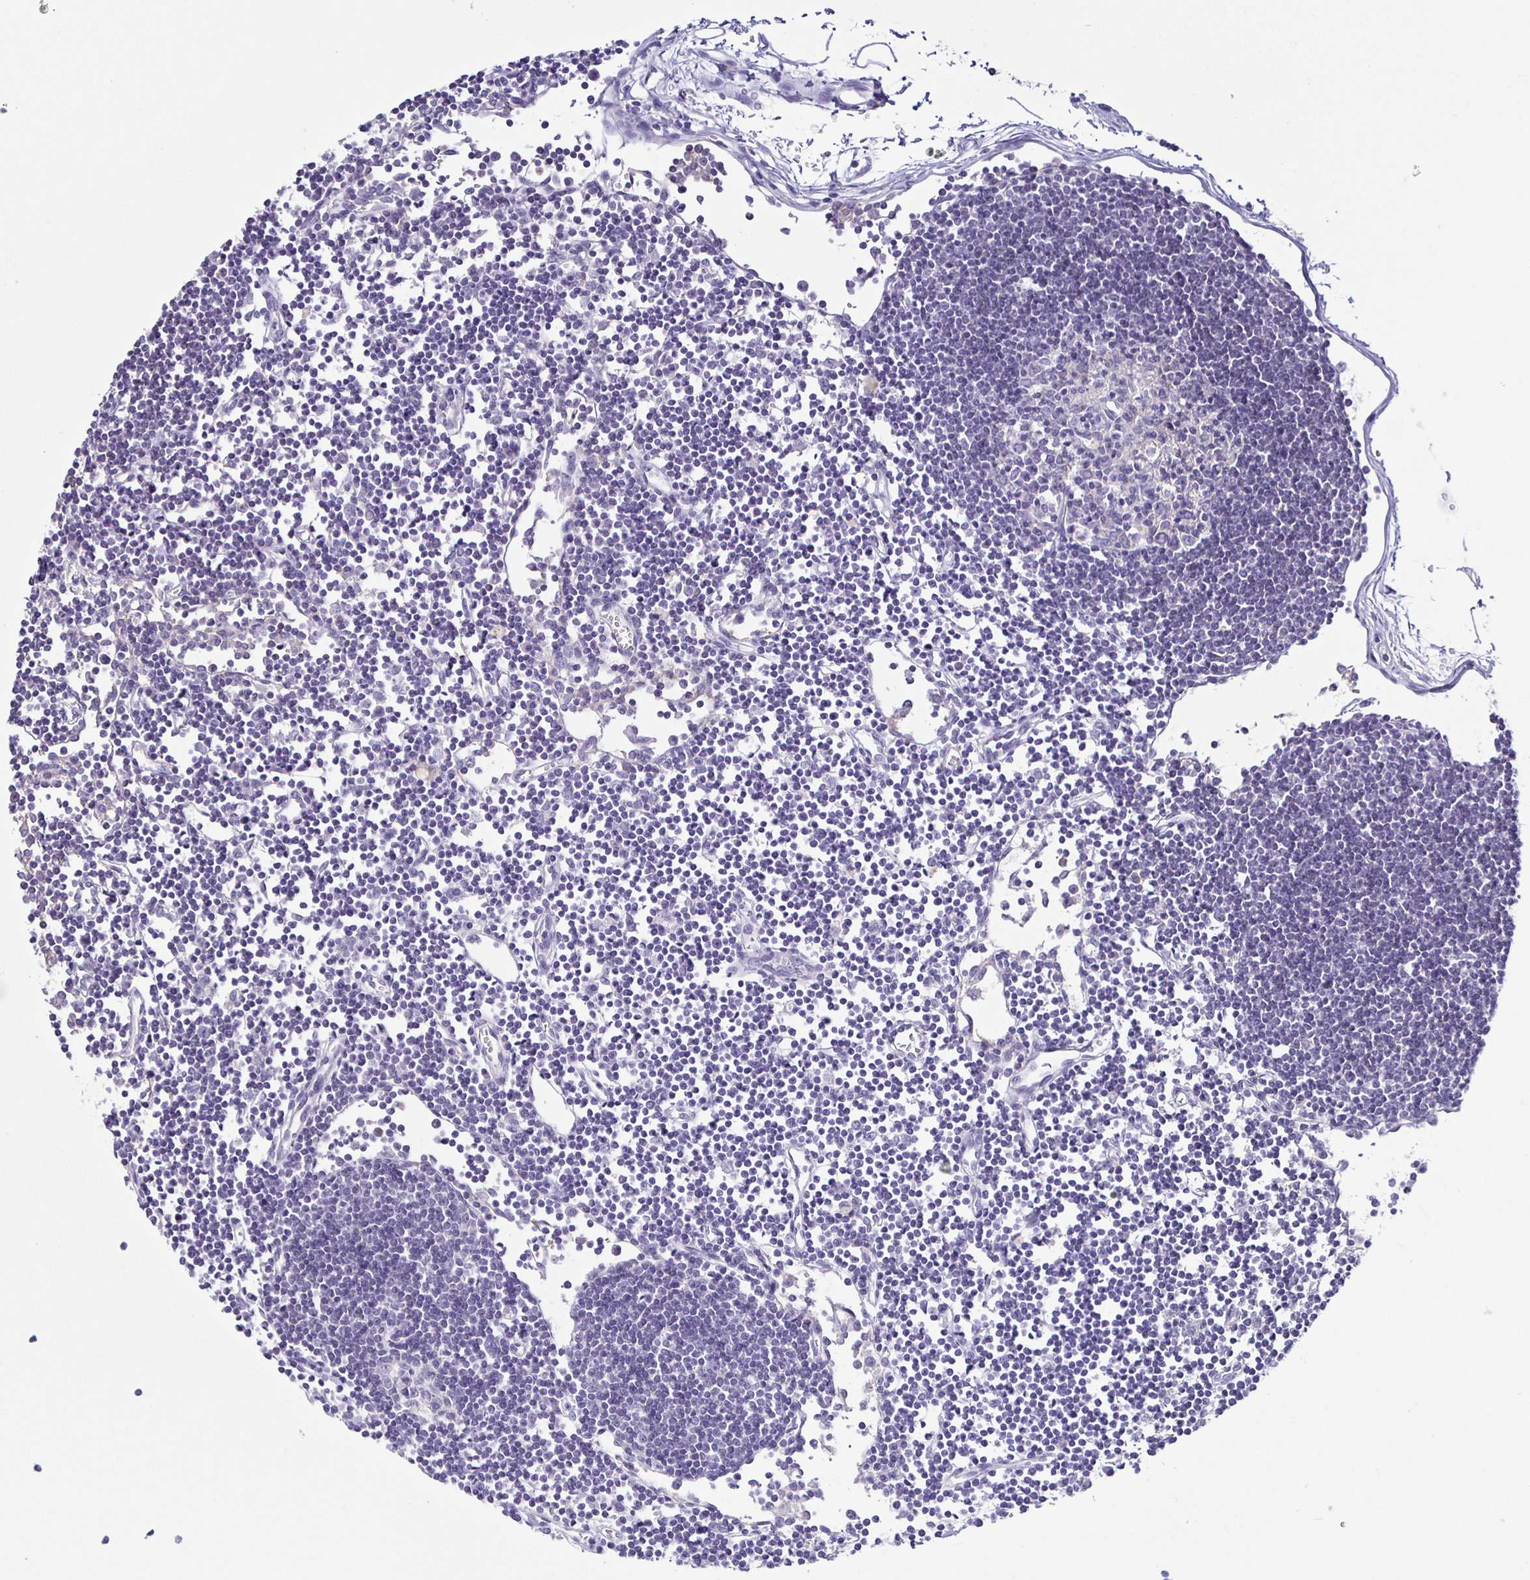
{"staining": {"intensity": "negative", "quantity": "none", "location": "none"}, "tissue": "lymph node", "cell_type": "Germinal center cells", "image_type": "normal", "snomed": [{"axis": "morphology", "description": "Normal tissue, NOS"}, {"axis": "topography", "description": "Lymph node"}], "caption": "The micrograph exhibits no staining of germinal center cells in unremarkable lymph node. (IHC, brightfield microscopy, high magnification).", "gene": "BOLL", "patient": {"sex": "female", "age": 65}}